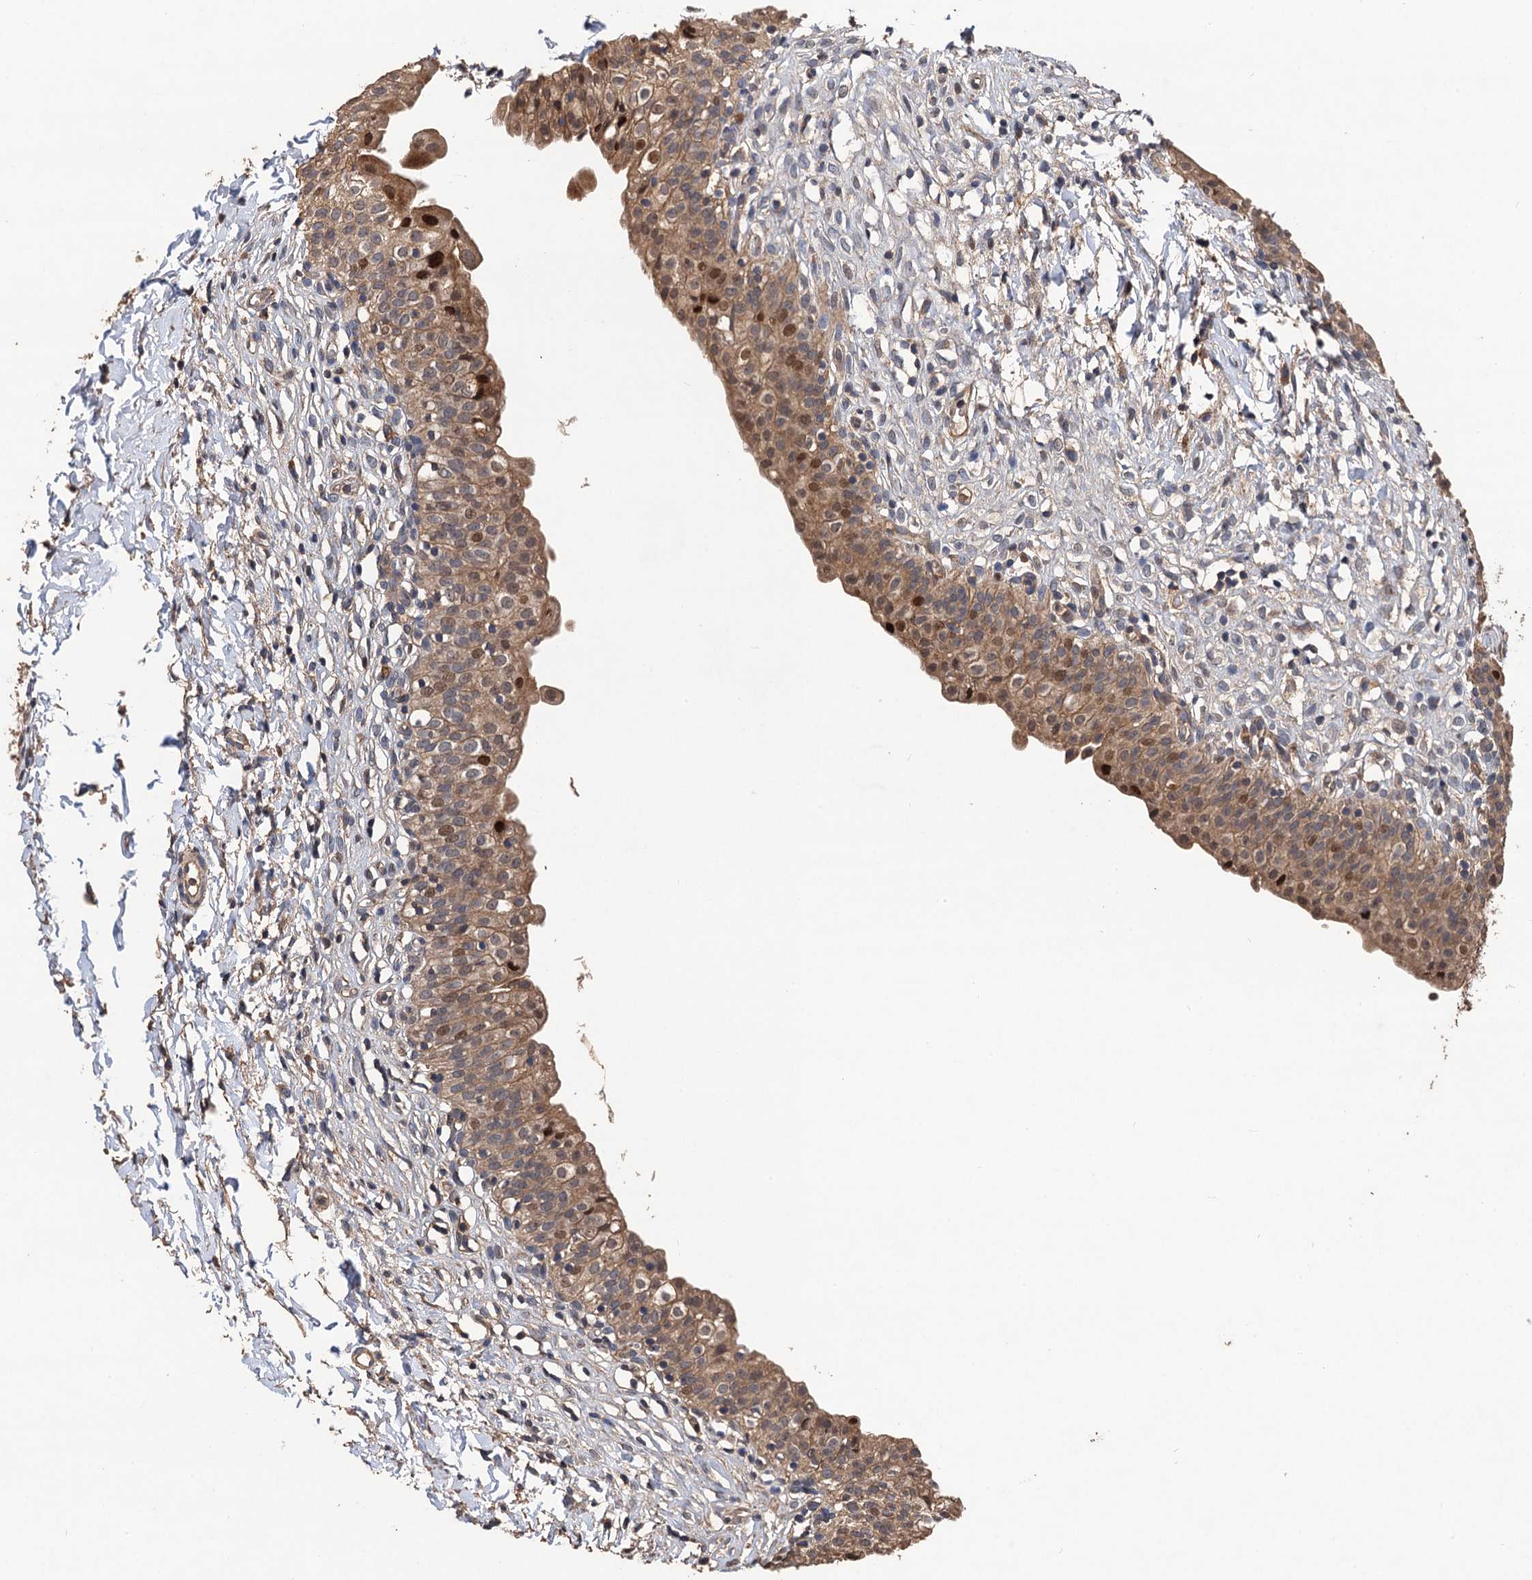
{"staining": {"intensity": "moderate", "quantity": ">75%", "location": "cytoplasmic/membranous,nuclear"}, "tissue": "urinary bladder", "cell_type": "Urothelial cells", "image_type": "normal", "snomed": [{"axis": "morphology", "description": "Normal tissue, NOS"}, {"axis": "topography", "description": "Urinary bladder"}], "caption": "About >75% of urothelial cells in benign human urinary bladder exhibit moderate cytoplasmic/membranous,nuclear protein positivity as visualized by brown immunohistochemical staining.", "gene": "TMEM39B", "patient": {"sex": "male", "age": 55}}